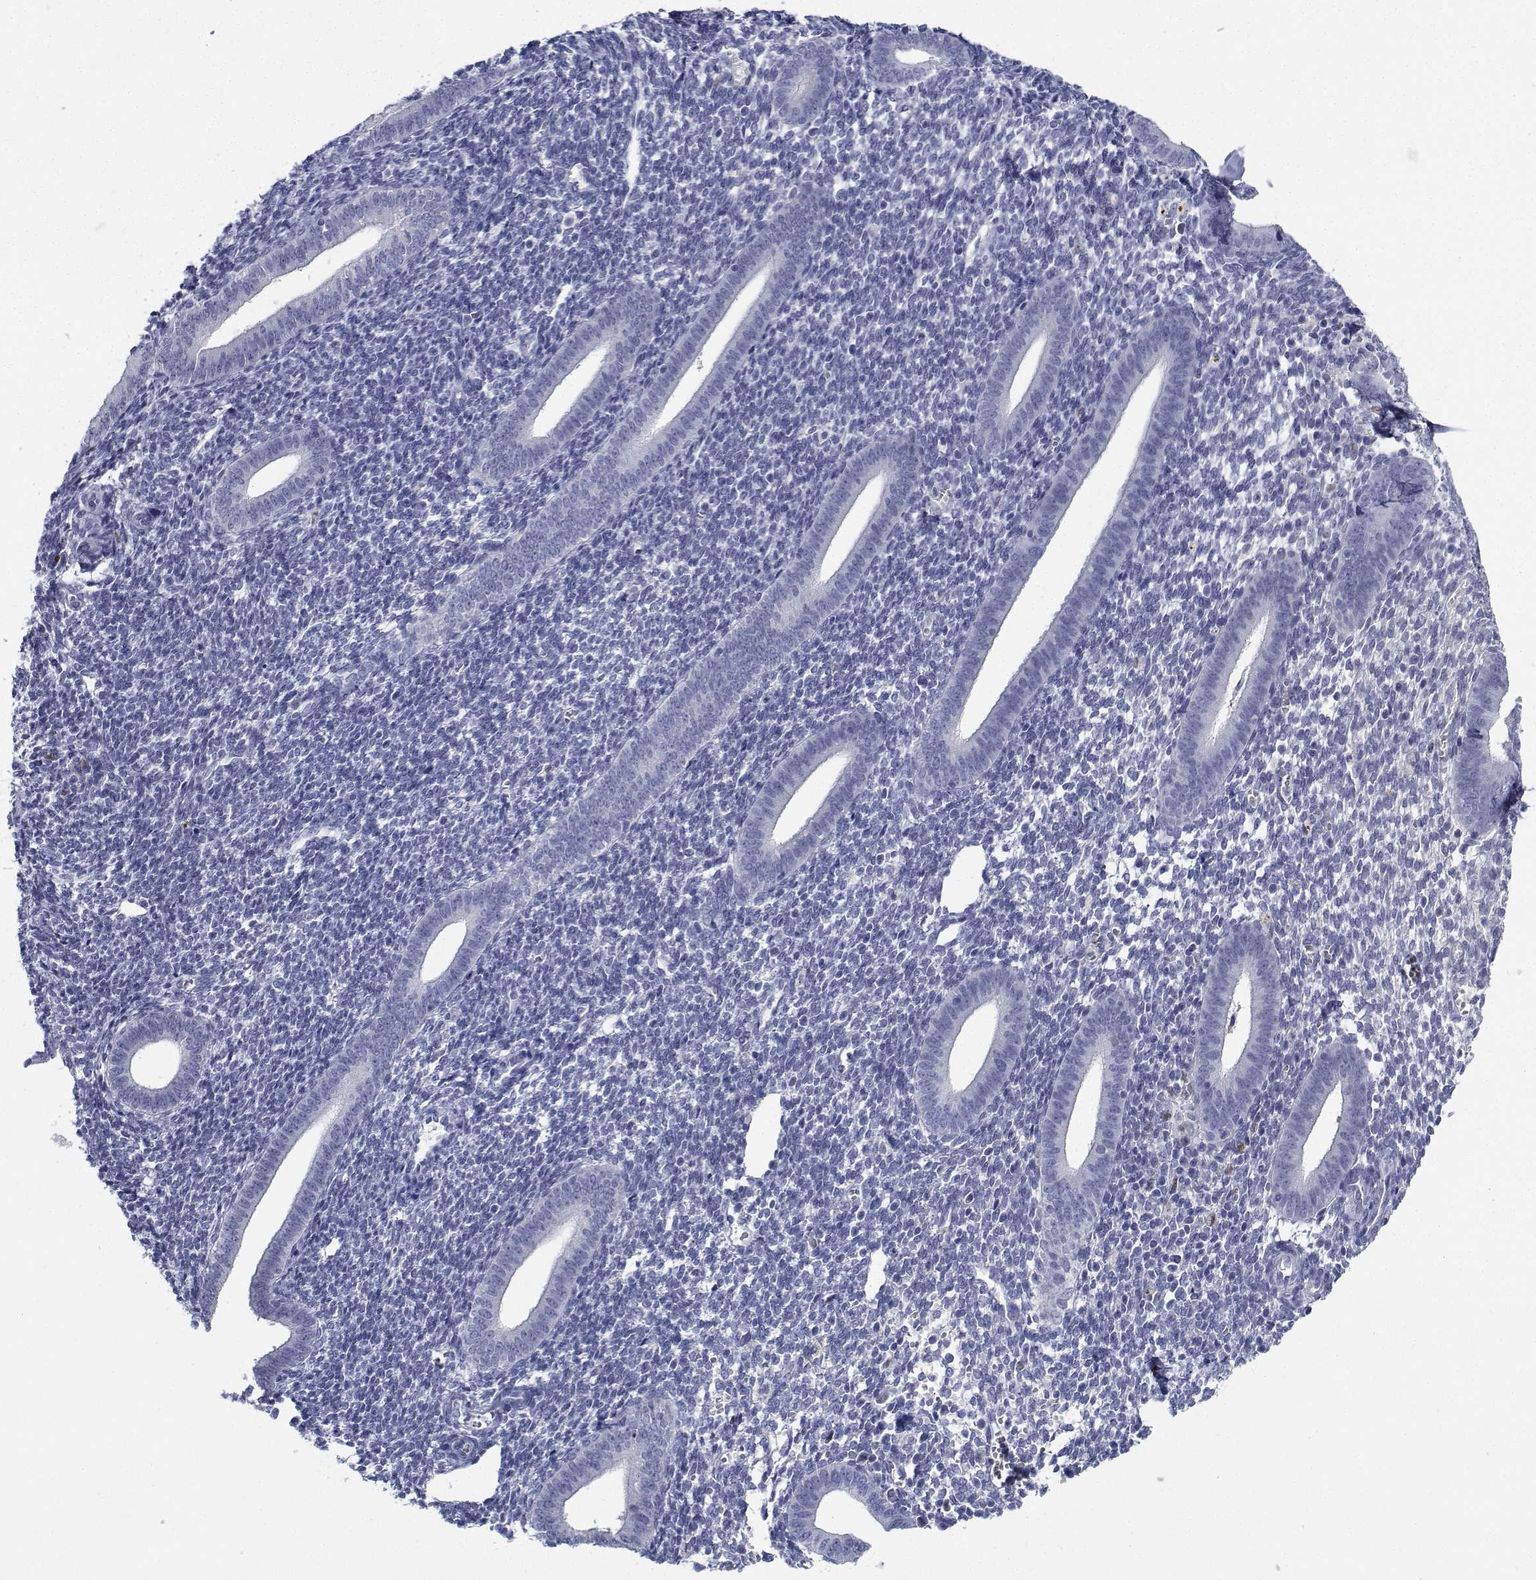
{"staining": {"intensity": "negative", "quantity": "none", "location": "none"}, "tissue": "endometrium", "cell_type": "Cells in endometrial stroma", "image_type": "normal", "snomed": [{"axis": "morphology", "description": "Normal tissue, NOS"}, {"axis": "topography", "description": "Endometrium"}], "caption": "Immunohistochemistry (IHC) image of normal human endometrium stained for a protein (brown), which reveals no staining in cells in endometrial stroma. (DAB (3,3'-diaminobenzidine) immunohistochemistry (IHC) visualized using brightfield microscopy, high magnification).", "gene": "PLXNA4", "patient": {"sex": "female", "age": 25}}